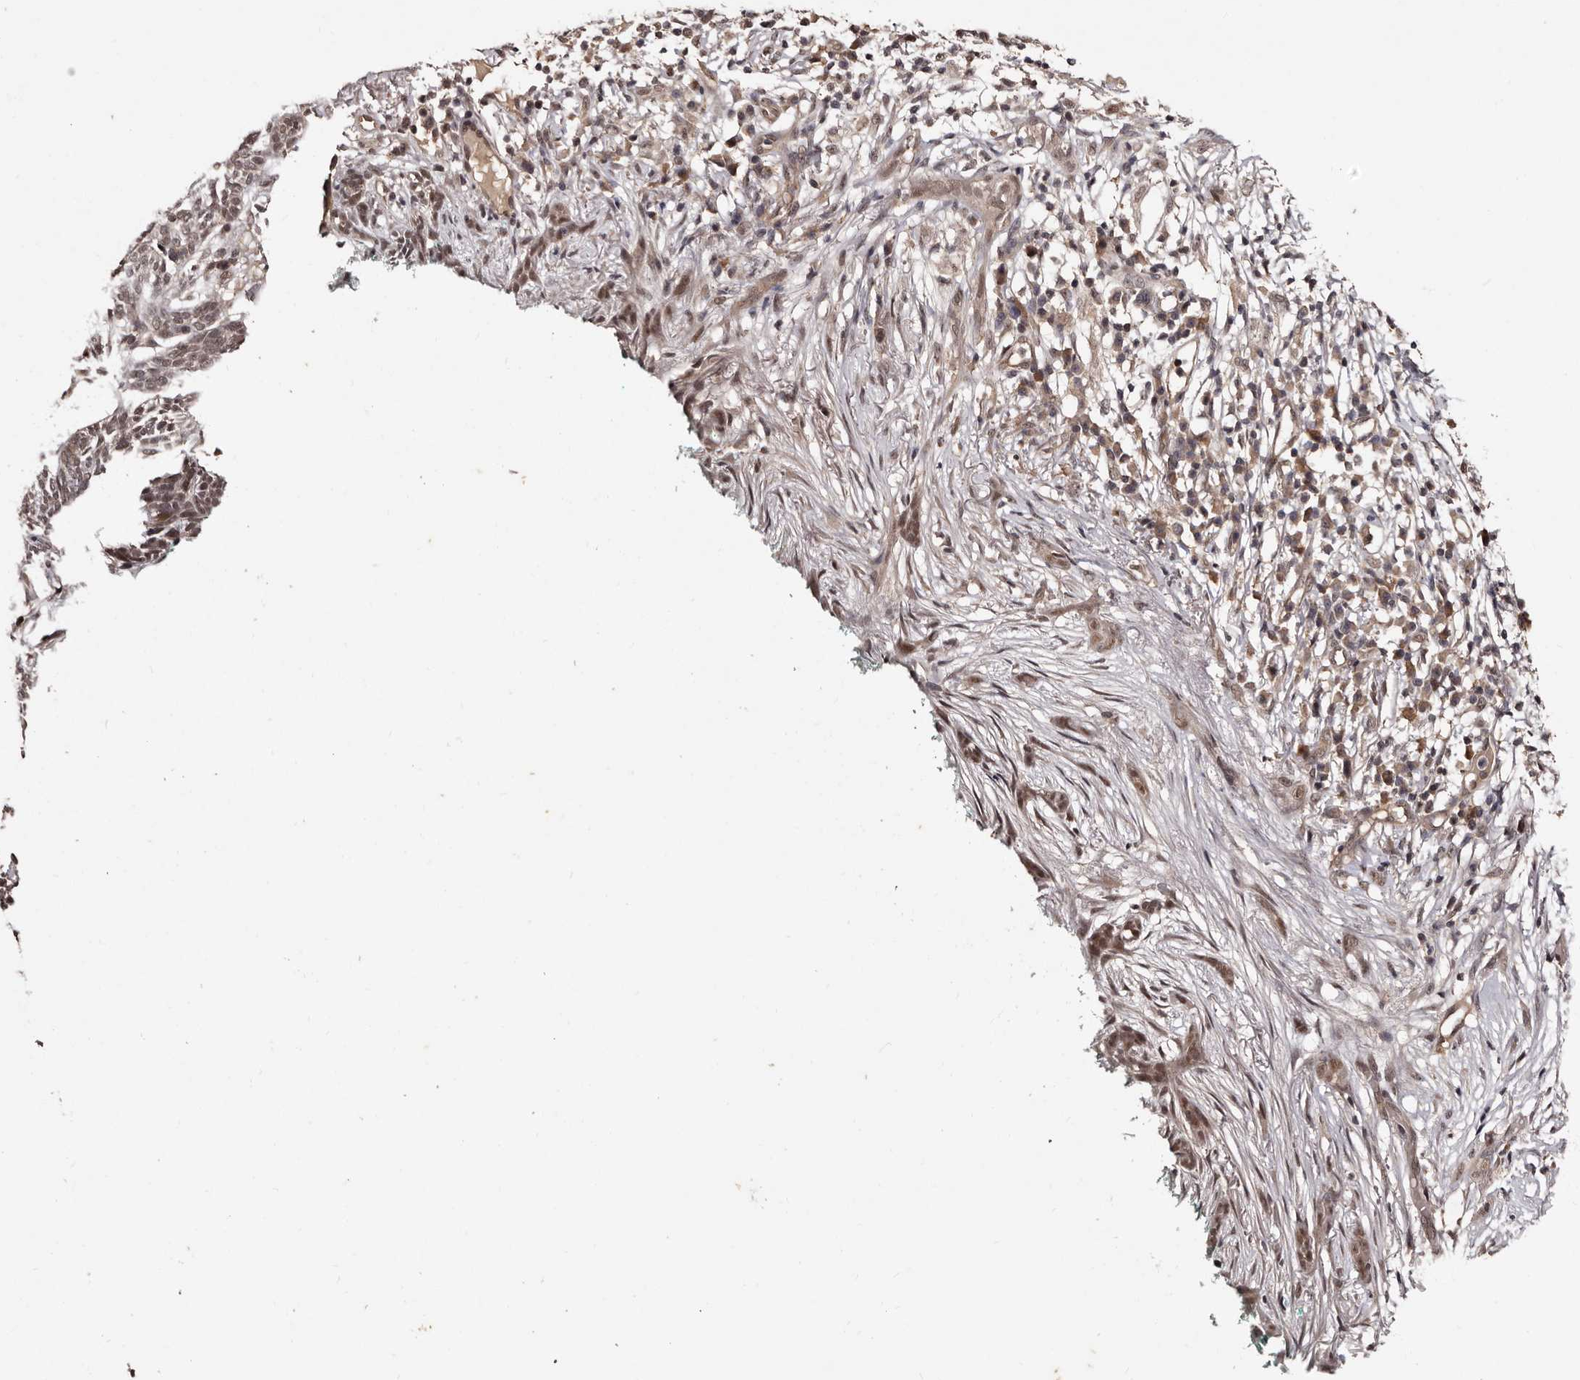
{"staining": {"intensity": "weak", "quantity": ">75%", "location": "cytoplasmic/membranous,nuclear"}, "tissue": "skin cancer", "cell_type": "Tumor cells", "image_type": "cancer", "snomed": [{"axis": "morphology", "description": "Basal cell carcinoma"}, {"axis": "morphology", "description": "Adnexal tumor, benign"}, {"axis": "topography", "description": "Skin"}], "caption": "Weak cytoplasmic/membranous and nuclear staining is seen in about >75% of tumor cells in basal cell carcinoma (skin).", "gene": "TBC1D22B", "patient": {"sex": "female", "age": 42}}